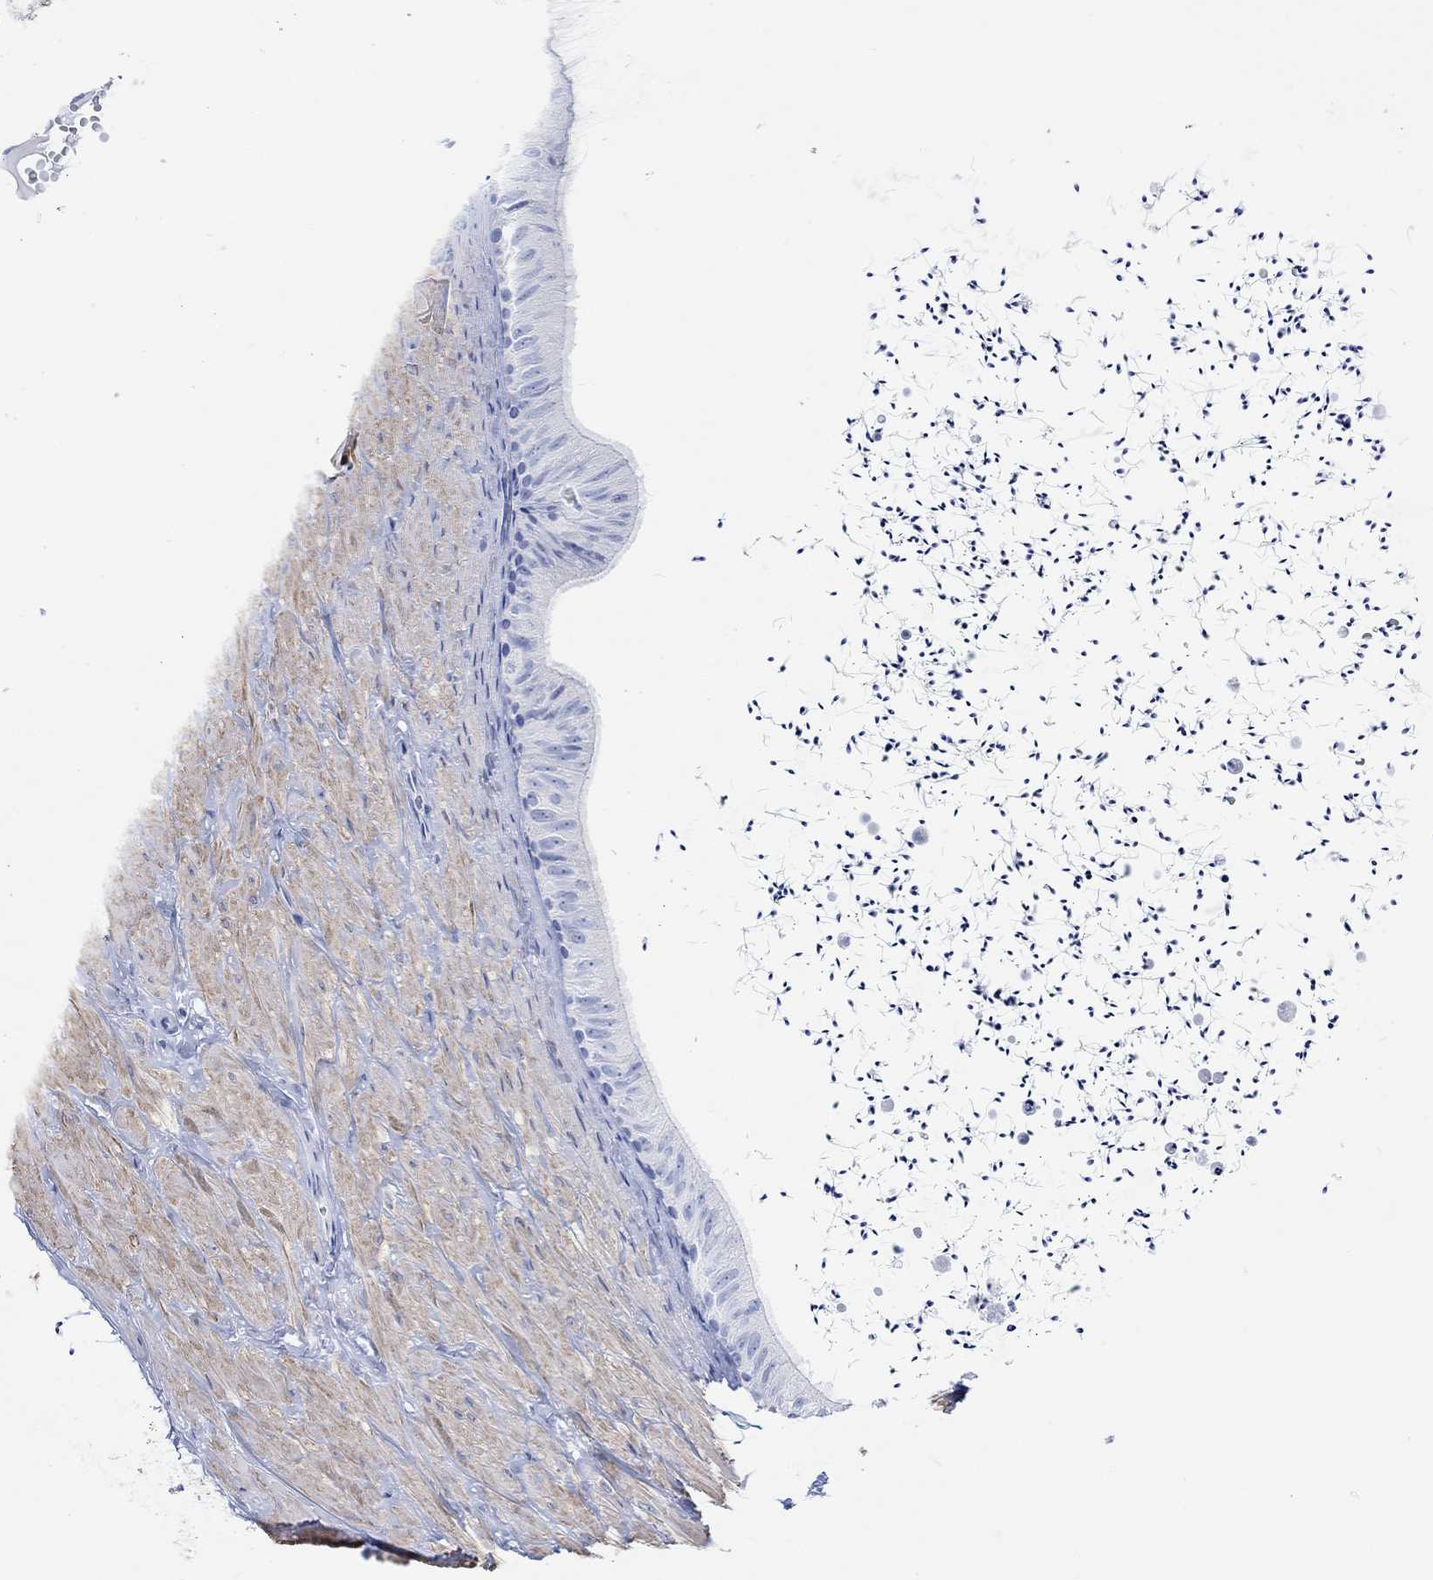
{"staining": {"intensity": "negative", "quantity": "none", "location": "none"}, "tissue": "epididymis", "cell_type": "Glandular cells", "image_type": "normal", "snomed": [{"axis": "morphology", "description": "Normal tissue, NOS"}, {"axis": "topography", "description": "Epididymis"}], "caption": "High power microscopy image of an IHC micrograph of benign epididymis, revealing no significant positivity in glandular cells. (DAB (3,3'-diaminobenzidine) IHC, high magnification).", "gene": "ANKRD33", "patient": {"sex": "male", "age": 32}}